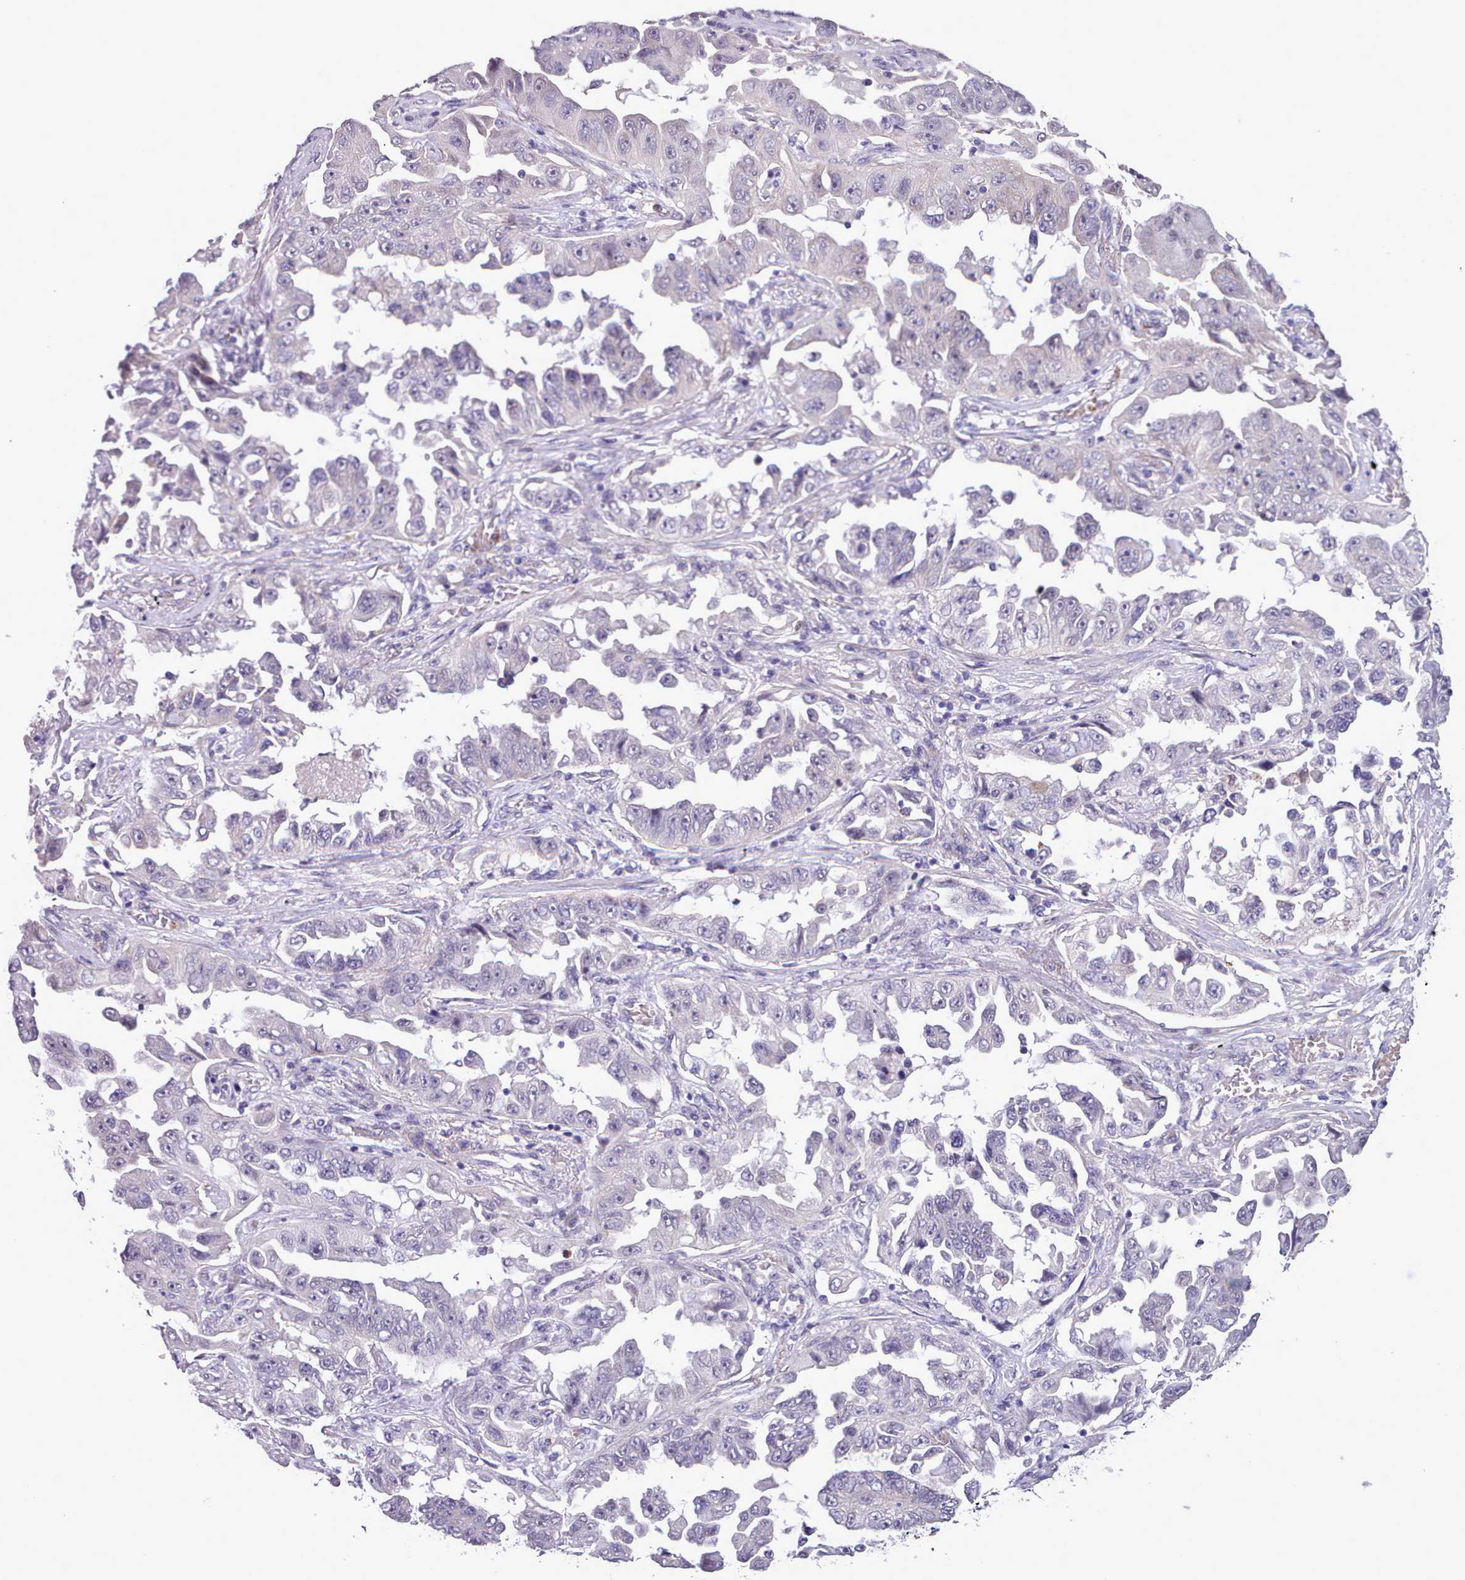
{"staining": {"intensity": "negative", "quantity": "none", "location": "none"}, "tissue": "lung cancer", "cell_type": "Tumor cells", "image_type": "cancer", "snomed": [{"axis": "morphology", "description": "Adenocarcinoma, NOS"}, {"axis": "topography", "description": "Lung"}], "caption": "This is an immunohistochemistry (IHC) image of human lung cancer. There is no staining in tumor cells.", "gene": "KCTD16", "patient": {"sex": "female", "age": 51}}